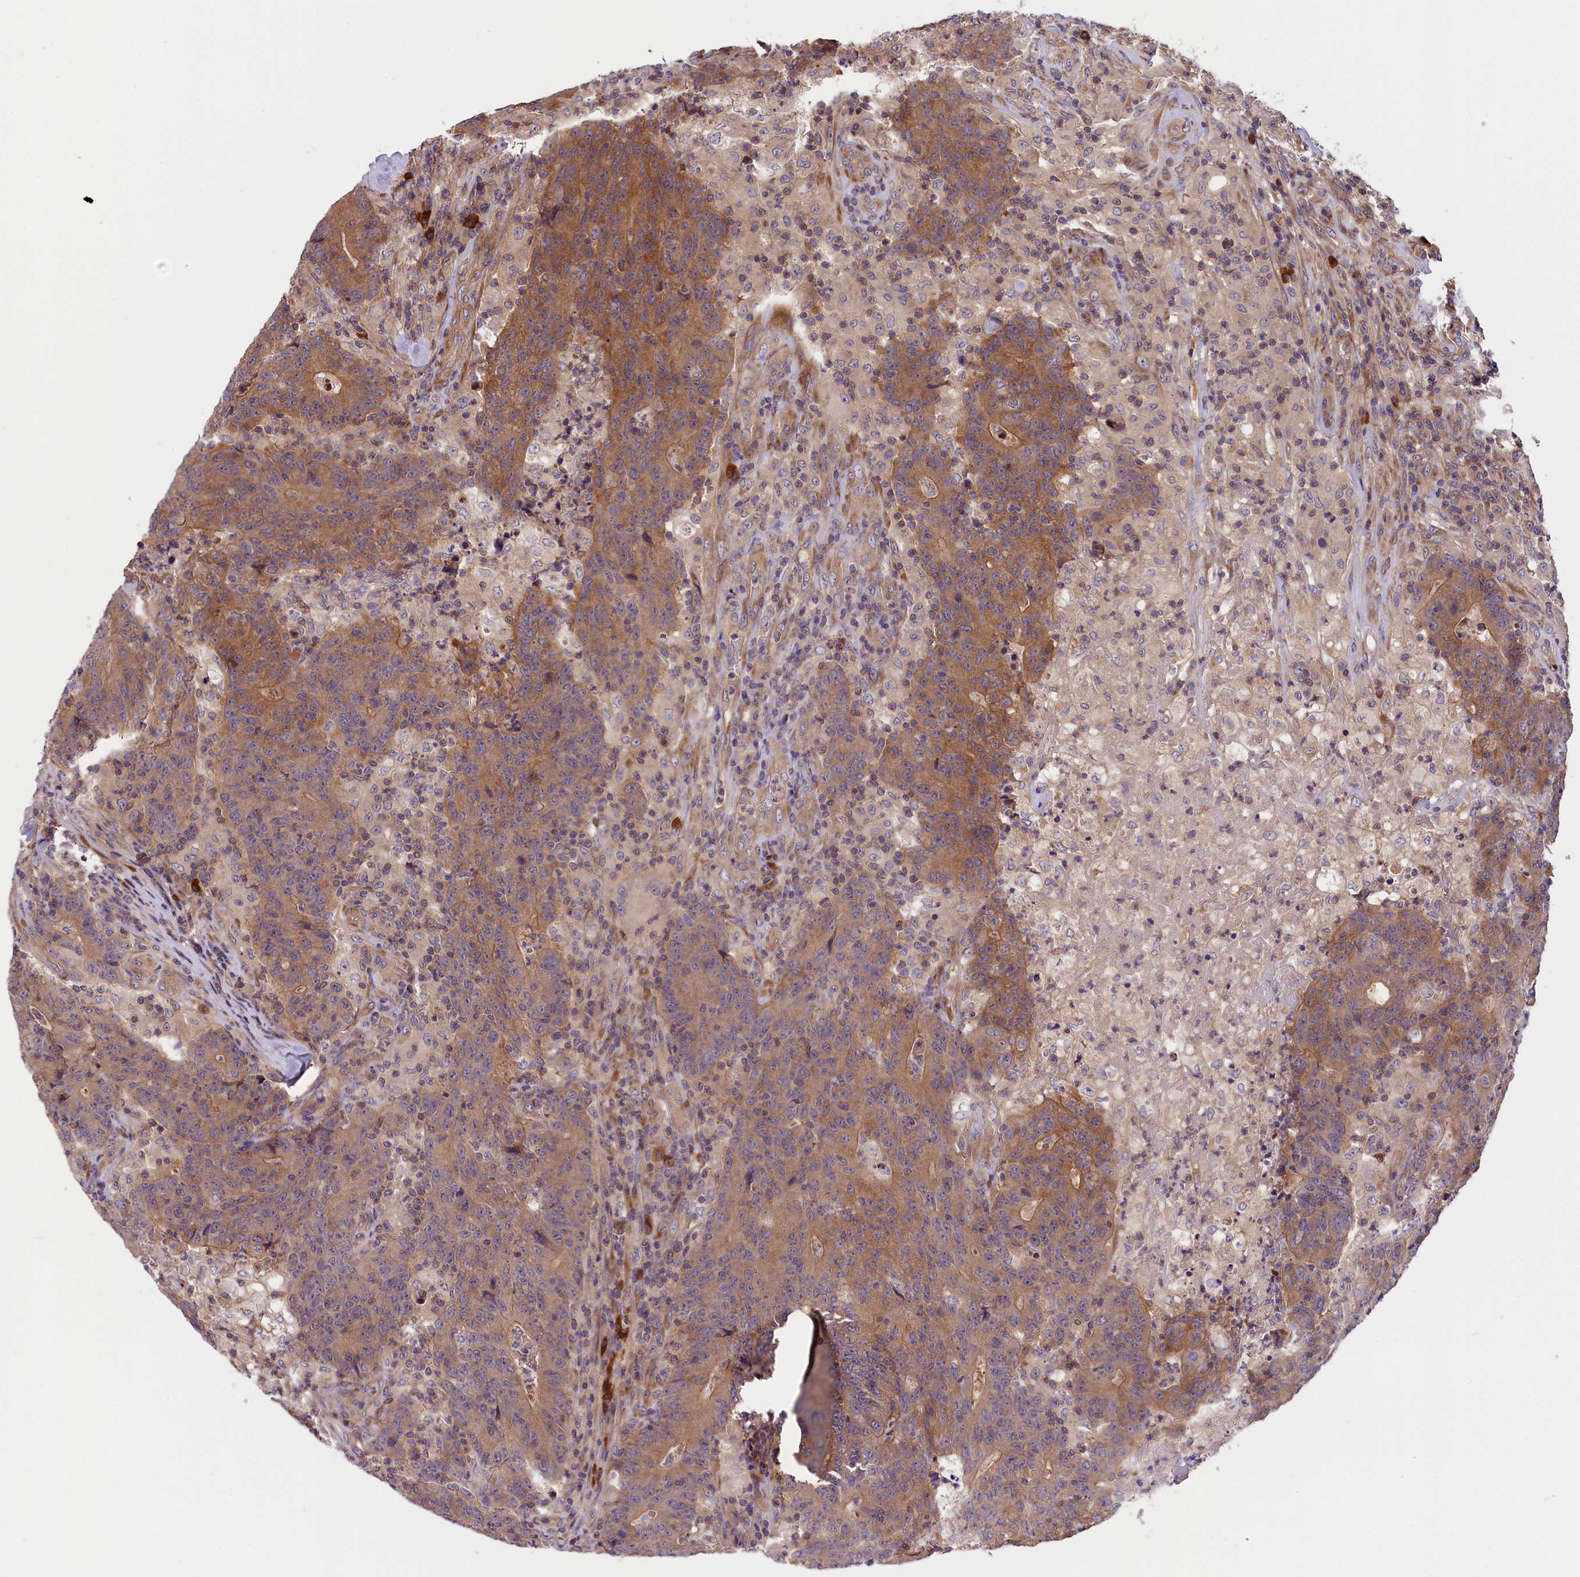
{"staining": {"intensity": "moderate", "quantity": ">75%", "location": "cytoplasmic/membranous"}, "tissue": "colorectal cancer", "cell_type": "Tumor cells", "image_type": "cancer", "snomed": [{"axis": "morphology", "description": "Adenocarcinoma, NOS"}, {"axis": "topography", "description": "Colon"}], "caption": "Immunohistochemistry (IHC) staining of colorectal cancer (adenocarcinoma), which reveals medium levels of moderate cytoplasmic/membranous staining in about >75% of tumor cells indicating moderate cytoplasmic/membranous protein staining. The staining was performed using DAB (3,3'-diaminobenzidine) (brown) for protein detection and nuclei were counterstained in hematoxylin (blue).", "gene": "SETD6", "patient": {"sex": "female", "age": 75}}